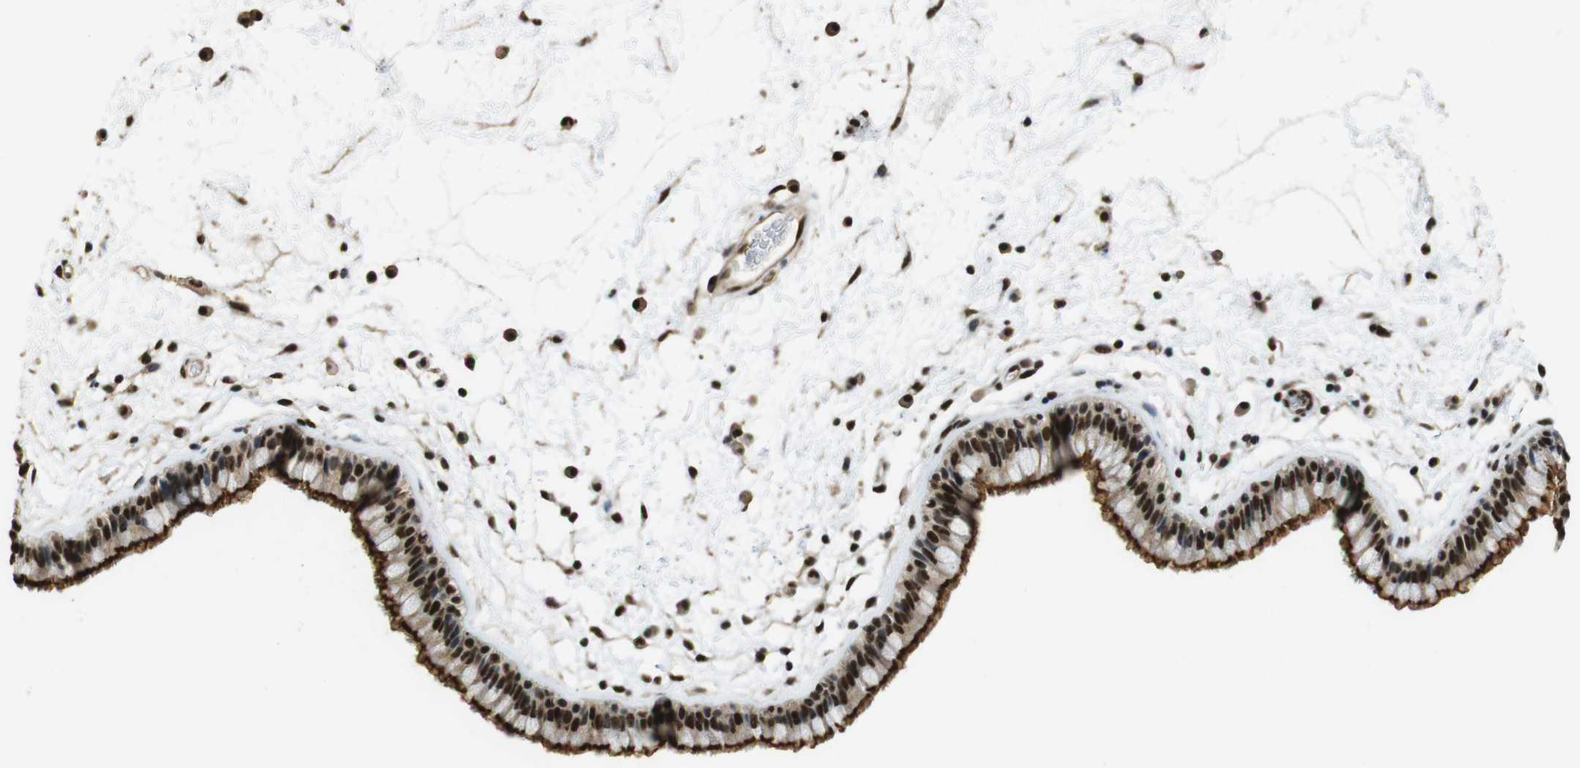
{"staining": {"intensity": "strong", "quantity": ">75%", "location": "cytoplasmic/membranous,nuclear"}, "tissue": "nasopharynx", "cell_type": "Respiratory epithelial cells", "image_type": "normal", "snomed": [{"axis": "morphology", "description": "Normal tissue, NOS"}, {"axis": "morphology", "description": "Inflammation, NOS"}, {"axis": "topography", "description": "Nasopharynx"}], "caption": "Respiratory epithelial cells exhibit strong cytoplasmic/membranous,nuclear positivity in approximately >75% of cells in normal nasopharynx. (IHC, brightfield microscopy, high magnification).", "gene": "CSNK2B", "patient": {"sex": "male", "age": 48}}